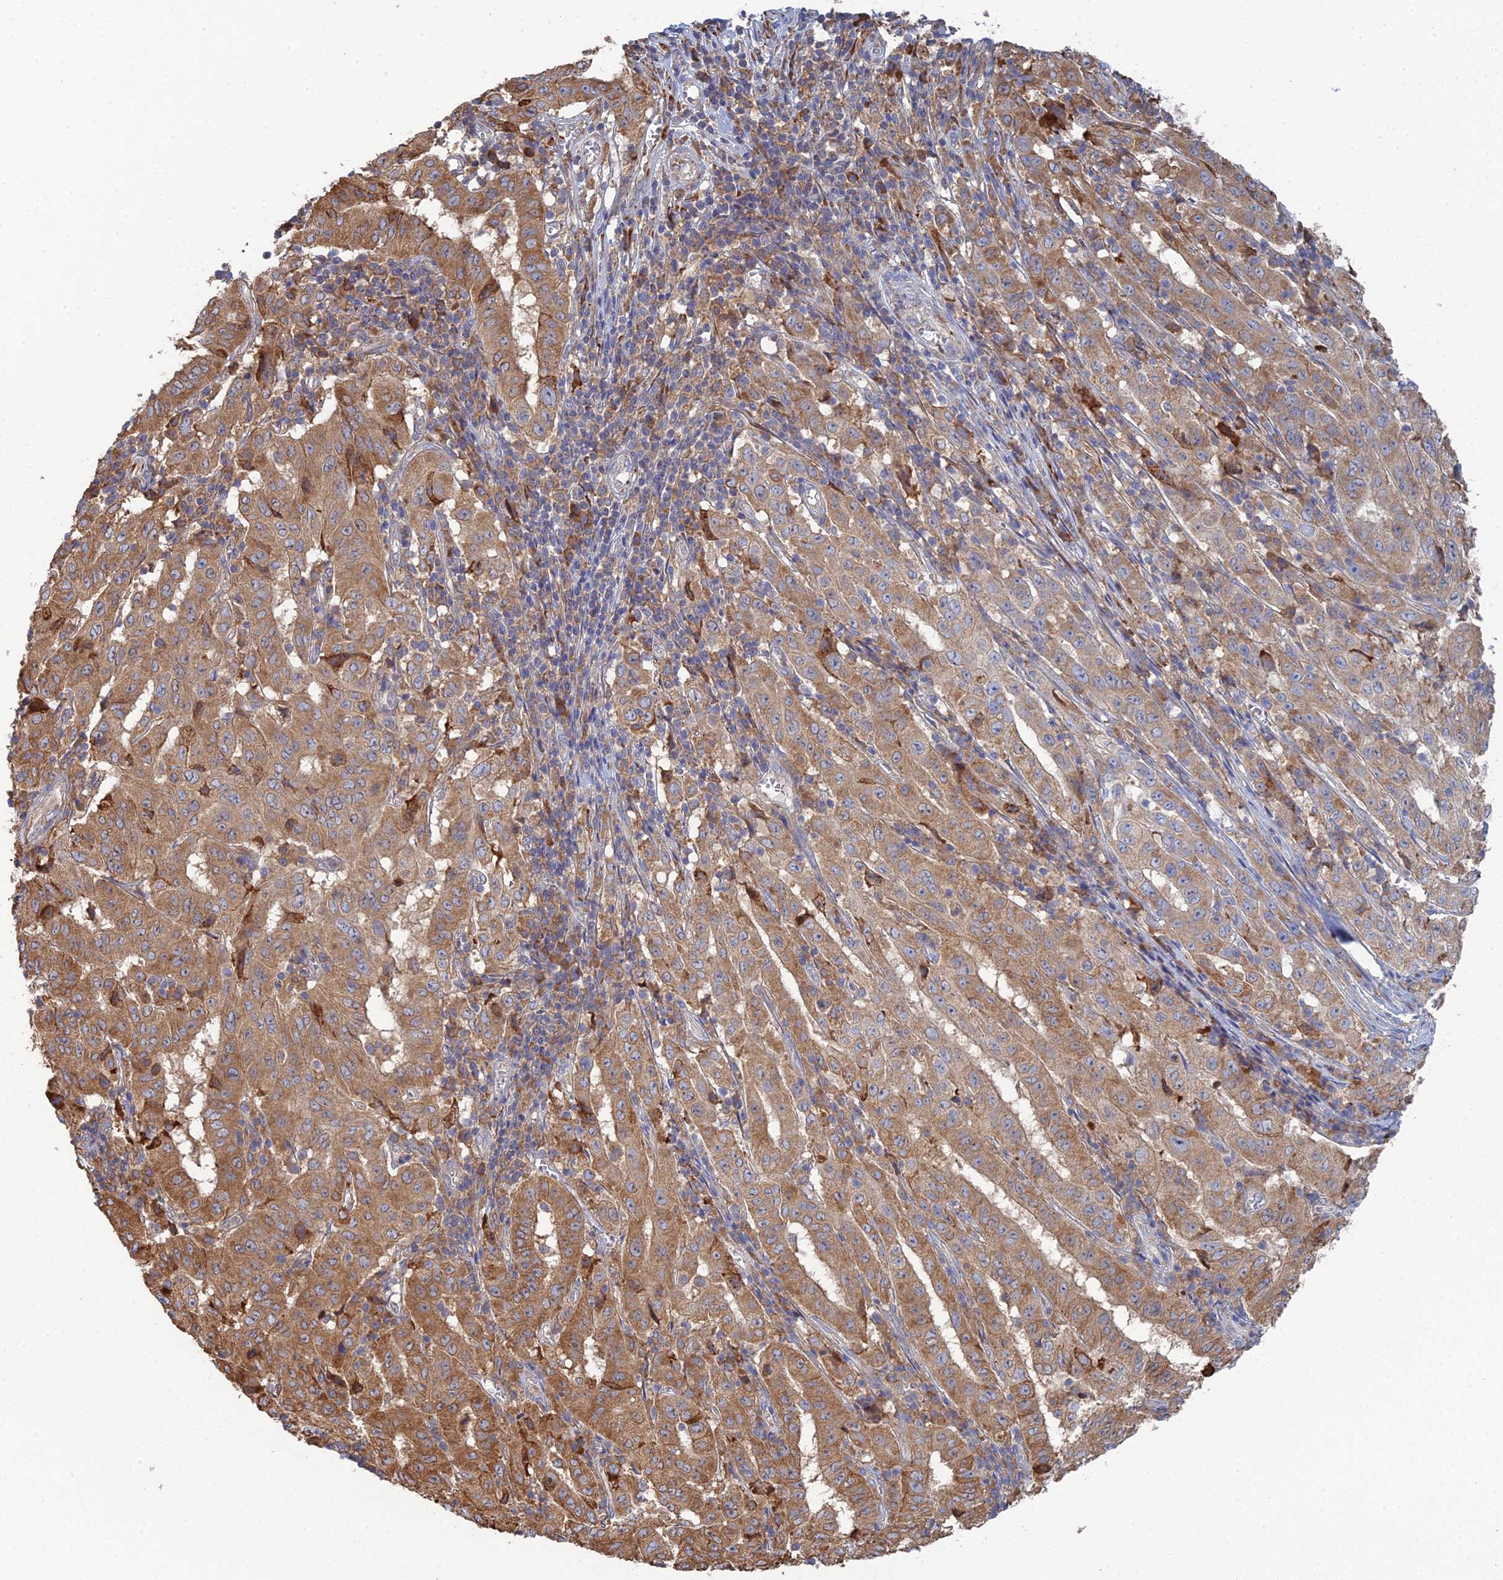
{"staining": {"intensity": "moderate", "quantity": ">75%", "location": "cytoplasmic/membranous"}, "tissue": "pancreatic cancer", "cell_type": "Tumor cells", "image_type": "cancer", "snomed": [{"axis": "morphology", "description": "Adenocarcinoma, NOS"}, {"axis": "topography", "description": "Pancreas"}], "caption": "Brown immunohistochemical staining in human pancreatic cancer shows moderate cytoplasmic/membranous positivity in approximately >75% of tumor cells. (IHC, brightfield microscopy, high magnification).", "gene": "TRAPPC6A", "patient": {"sex": "male", "age": 63}}